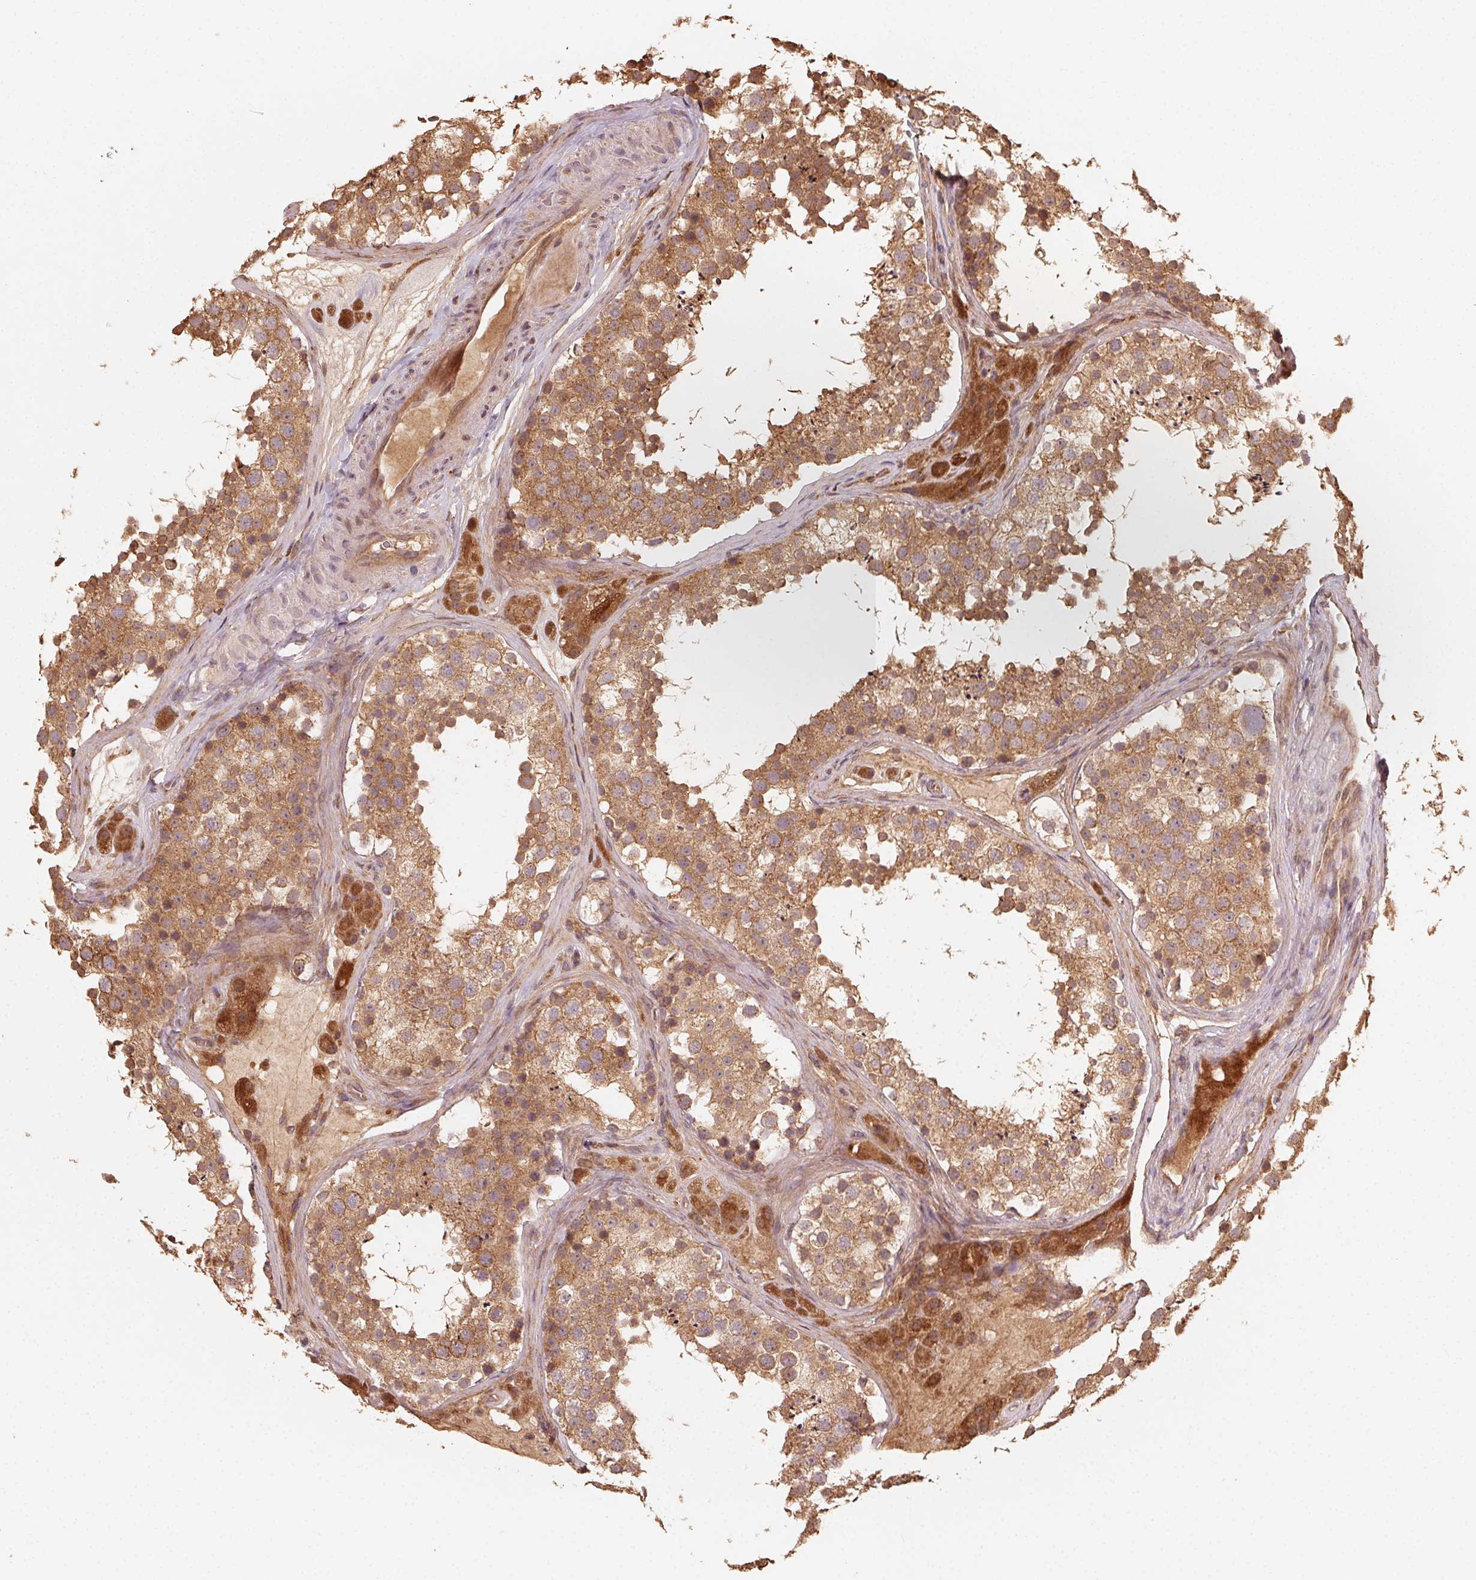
{"staining": {"intensity": "moderate", "quantity": ">75%", "location": "cytoplasmic/membranous"}, "tissue": "testis", "cell_type": "Cells in seminiferous ducts", "image_type": "normal", "snomed": [{"axis": "morphology", "description": "Normal tissue, NOS"}, {"axis": "topography", "description": "Testis"}], "caption": "Protein analysis of unremarkable testis displays moderate cytoplasmic/membranous expression in about >75% of cells in seminiferous ducts. (DAB (3,3'-diaminobenzidine) = brown stain, brightfield microscopy at high magnification).", "gene": "WBP2", "patient": {"sex": "male", "age": 41}}